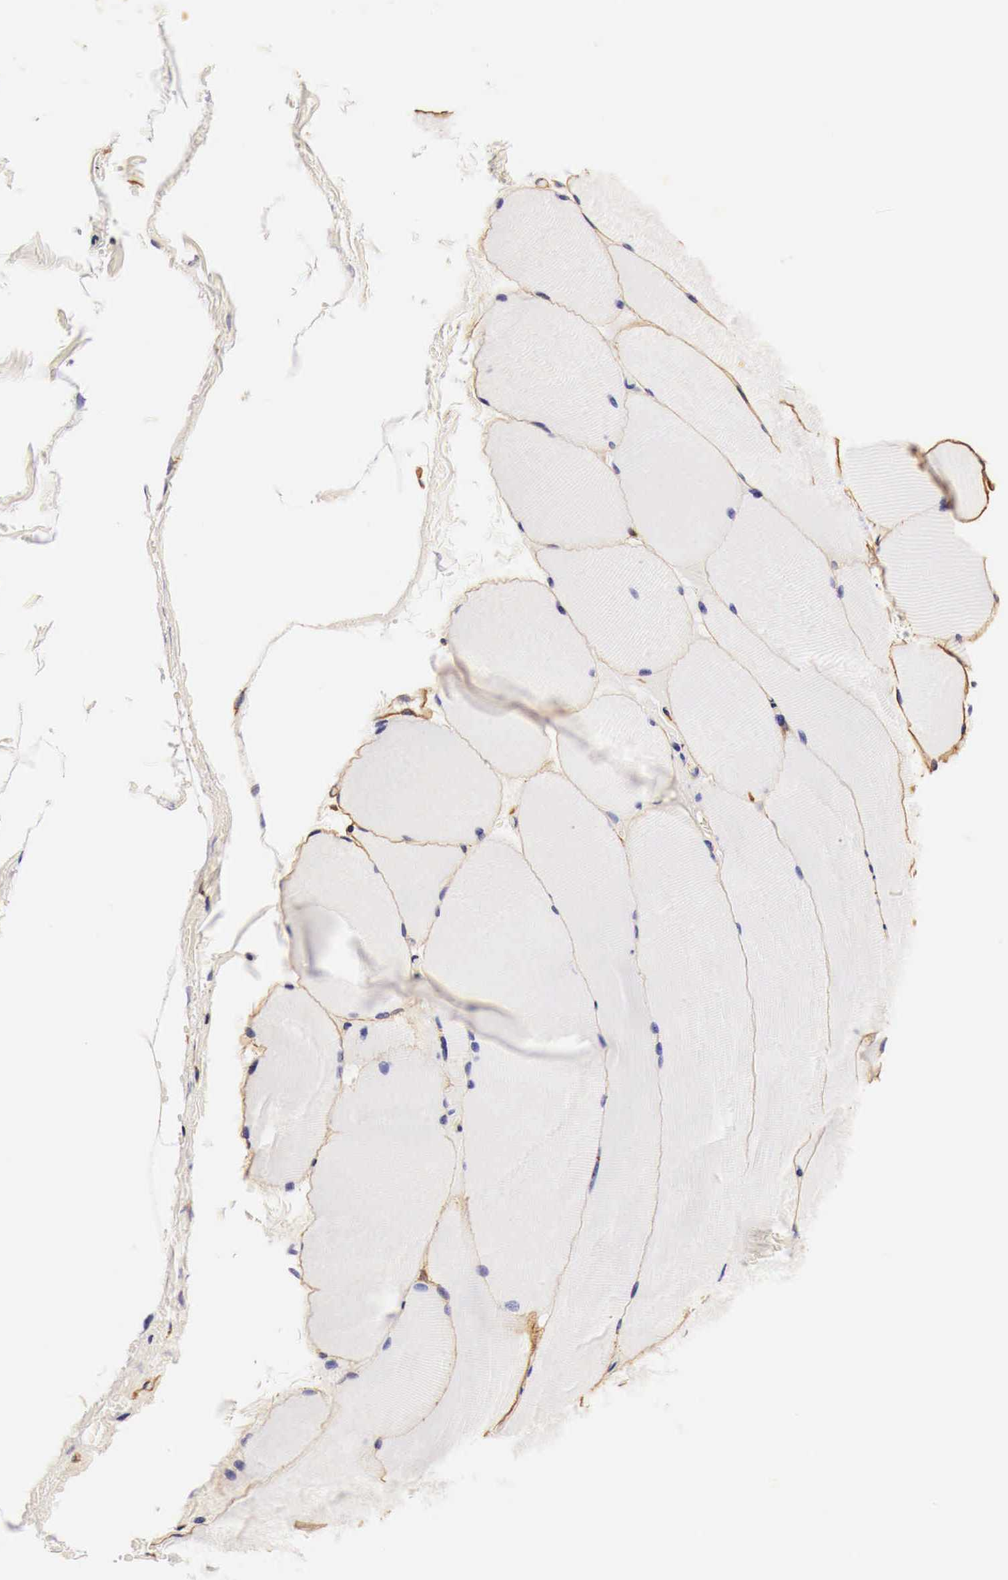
{"staining": {"intensity": "strong", "quantity": ">75%", "location": "cytoplasmic/membranous"}, "tissue": "skeletal muscle", "cell_type": "Myocytes", "image_type": "normal", "snomed": [{"axis": "morphology", "description": "Normal tissue, NOS"}, {"axis": "topography", "description": "Skeletal muscle"}], "caption": "Protein staining by immunohistochemistry reveals strong cytoplasmic/membranous positivity in approximately >75% of myocytes in benign skeletal muscle.", "gene": "LAMB2", "patient": {"sex": "male", "age": 71}}